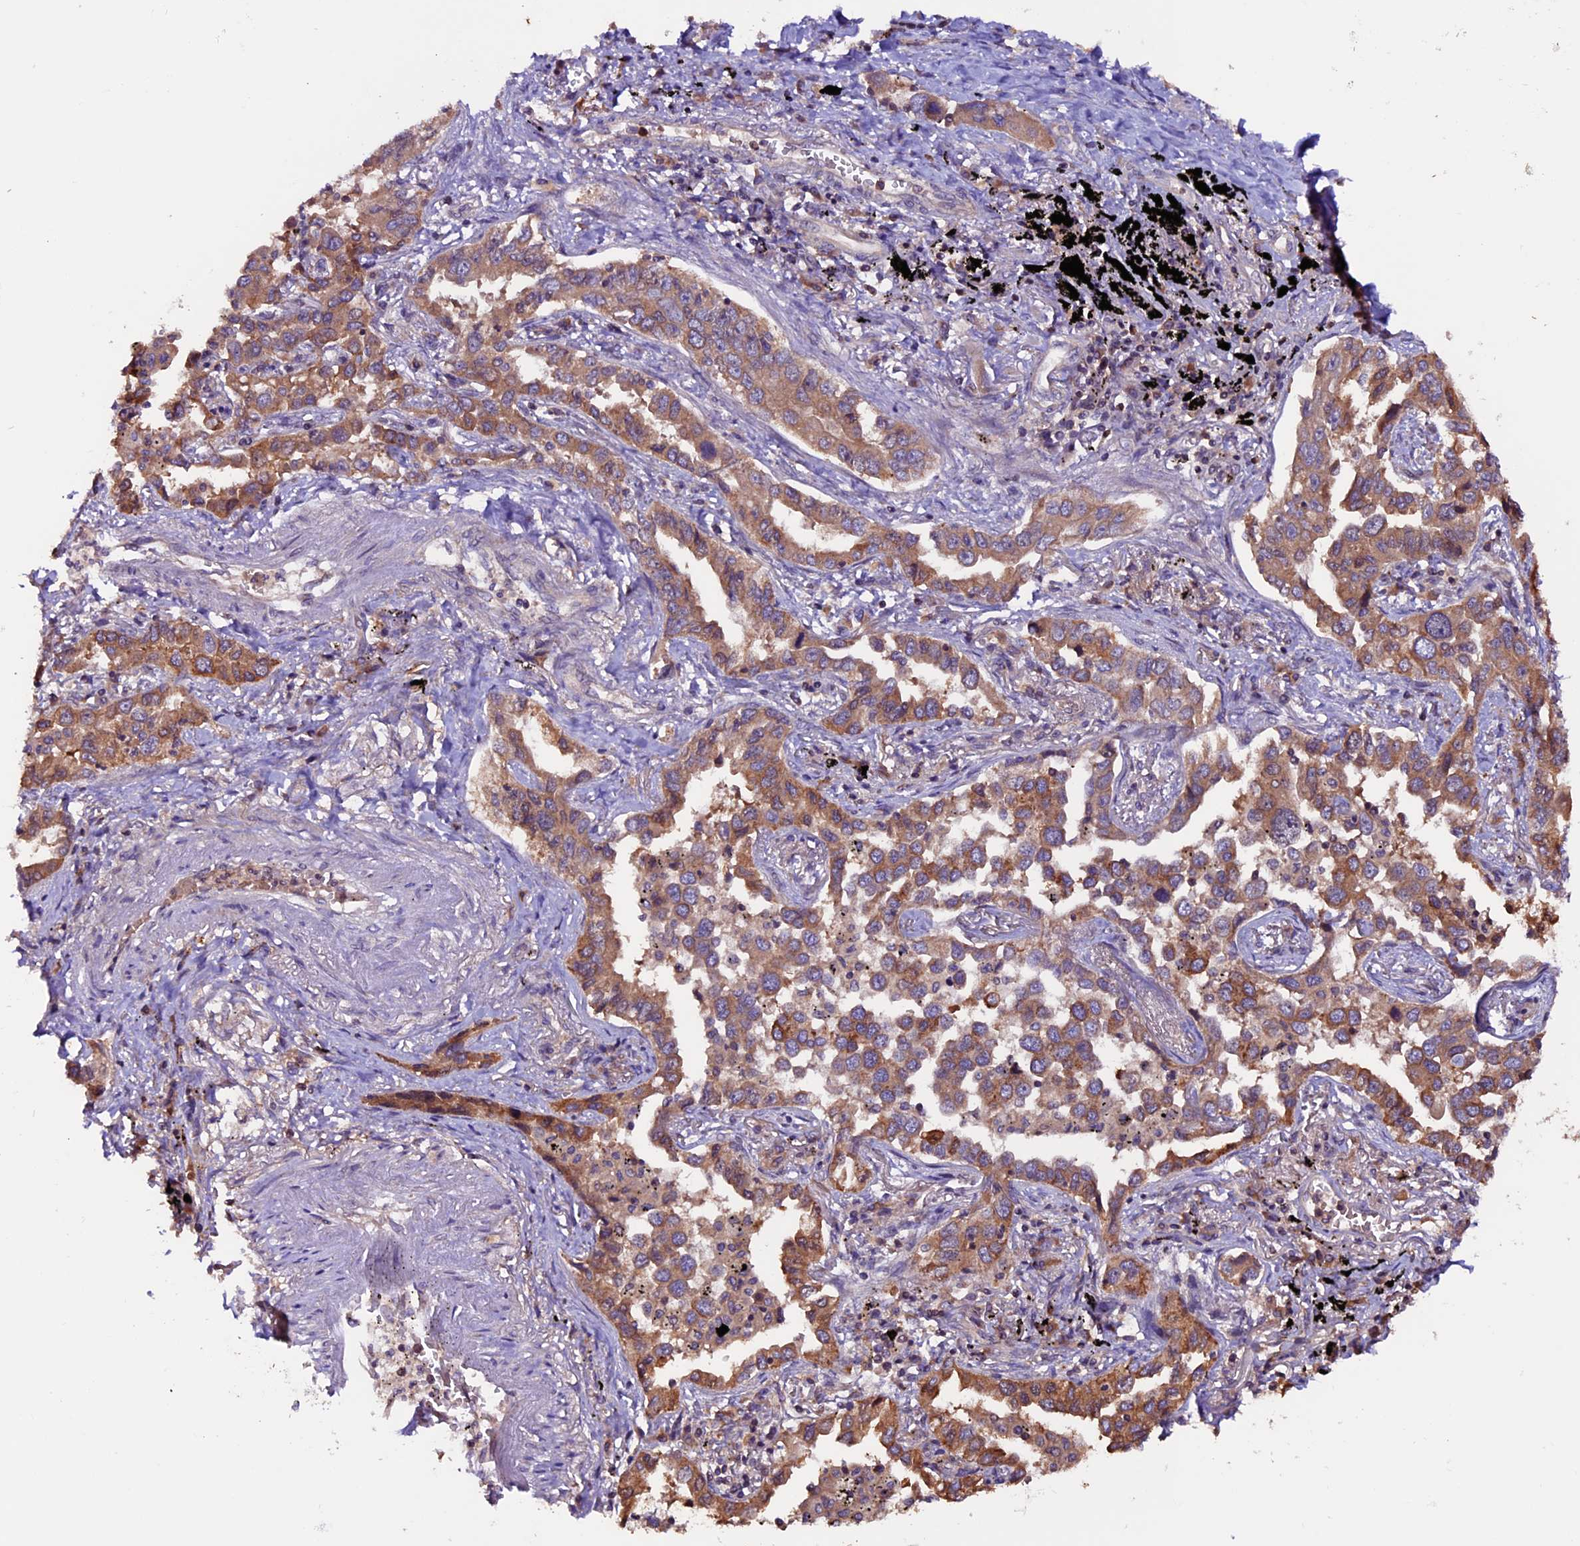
{"staining": {"intensity": "moderate", "quantity": ">75%", "location": "cytoplasmic/membranous"}, "tissue": "lung cancer", "cell_type": "Tumor cells", "image_type": "cancer", "snomed": [{"axis": "morphology", "description": "Adenocarcinoma, NOS"}, {"axis": "topography", "description": "Lung"}], "caption": "This is a photomicrograph of immunohistochemistry staining of adenocarcinoma (lung), which shows moderate staining in the cytoplasmic/membranous of tumor cells.", "gene": "ZNF598", "patient": {"sex": "male", "age": 67}}